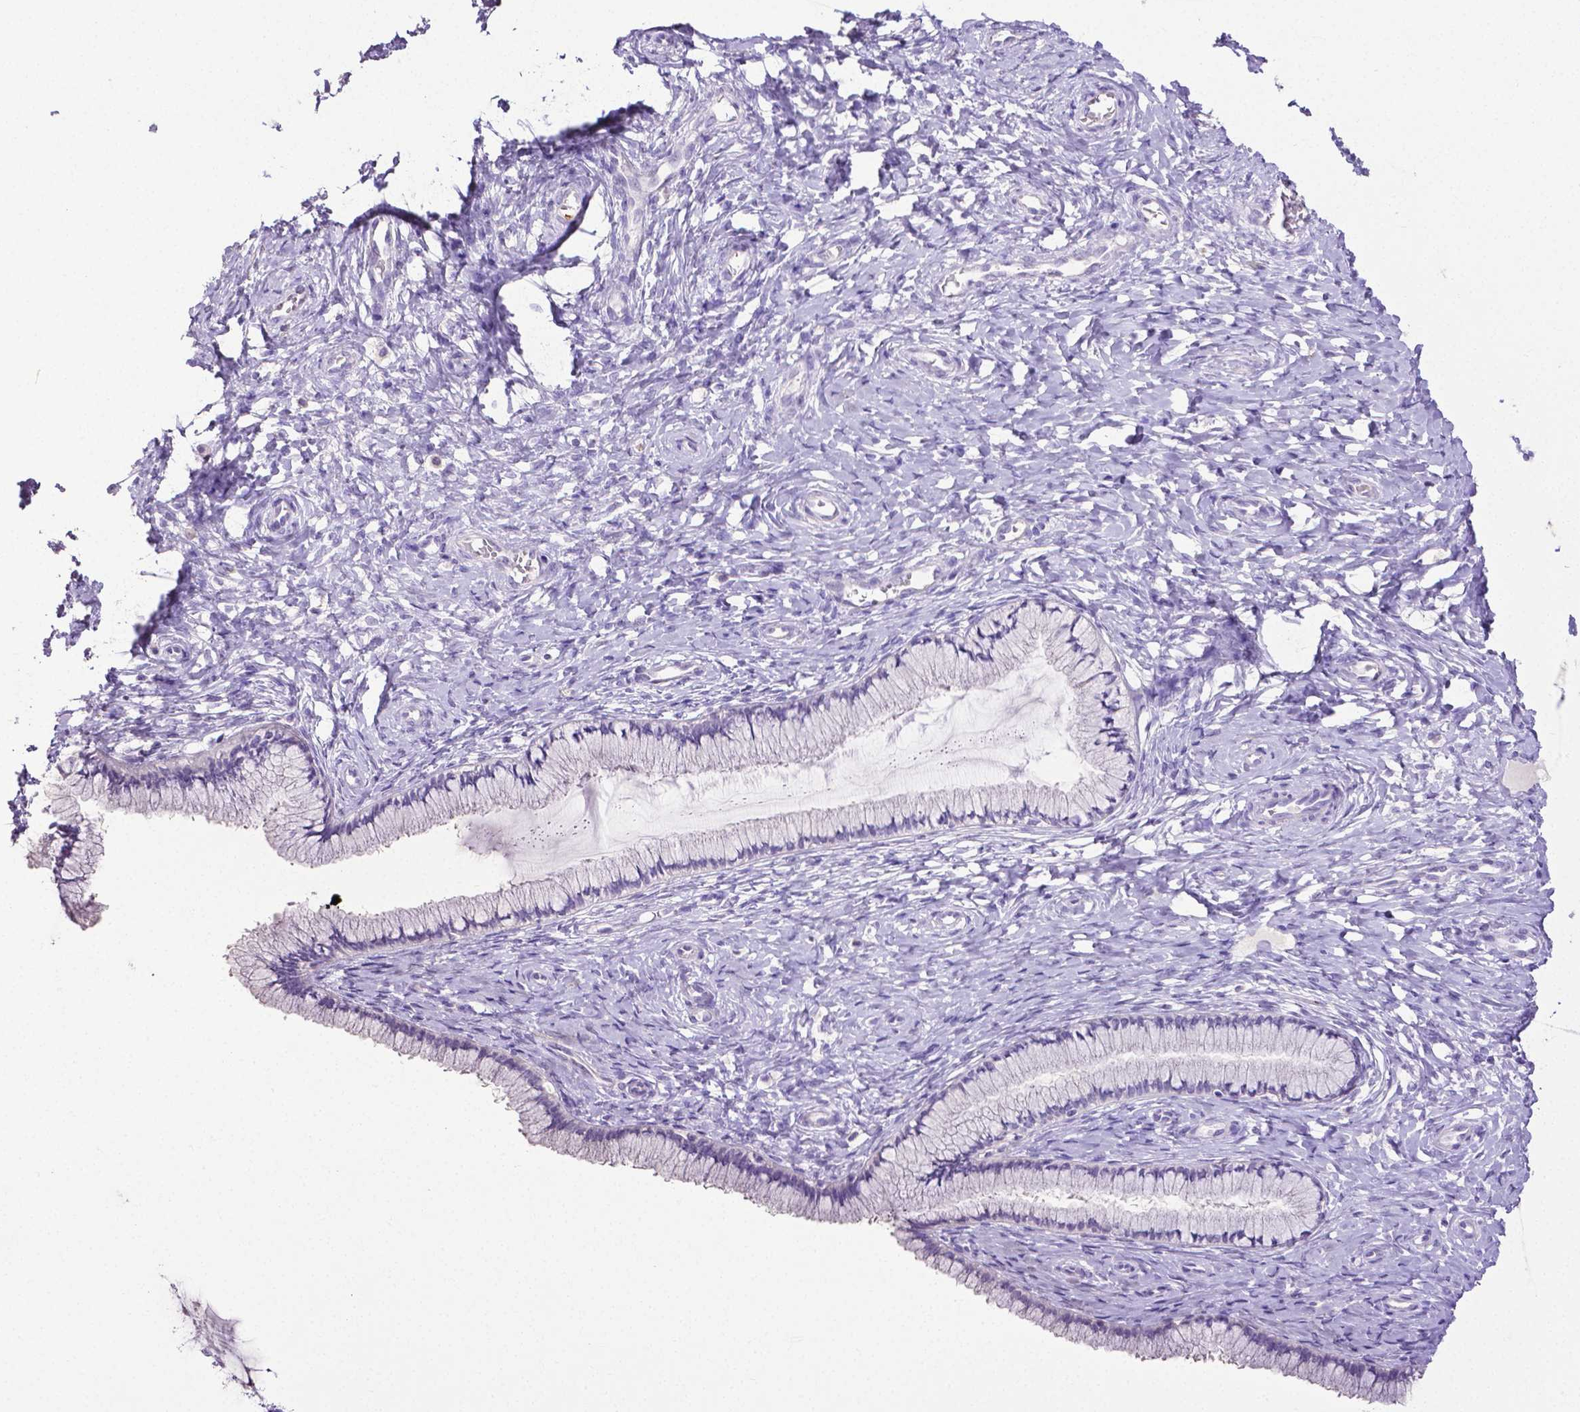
{"staining": {"intensity": "negative", "quantity": "none", "location": "none"}, "tissue": "cervix", "cell_type": "Glandular cells", "image_type": "normal", "snomed": [{"axis": "morphology", "description": "Normal tissue, NOS"}, {"axis": "topography", "description": "Cervix"}], "caption": "Immunohistochemical staining of normal cervix displays no significant staining in glandular cells.", "gene": "MMP9", "patient": {"sex": "female", "age": 37}}